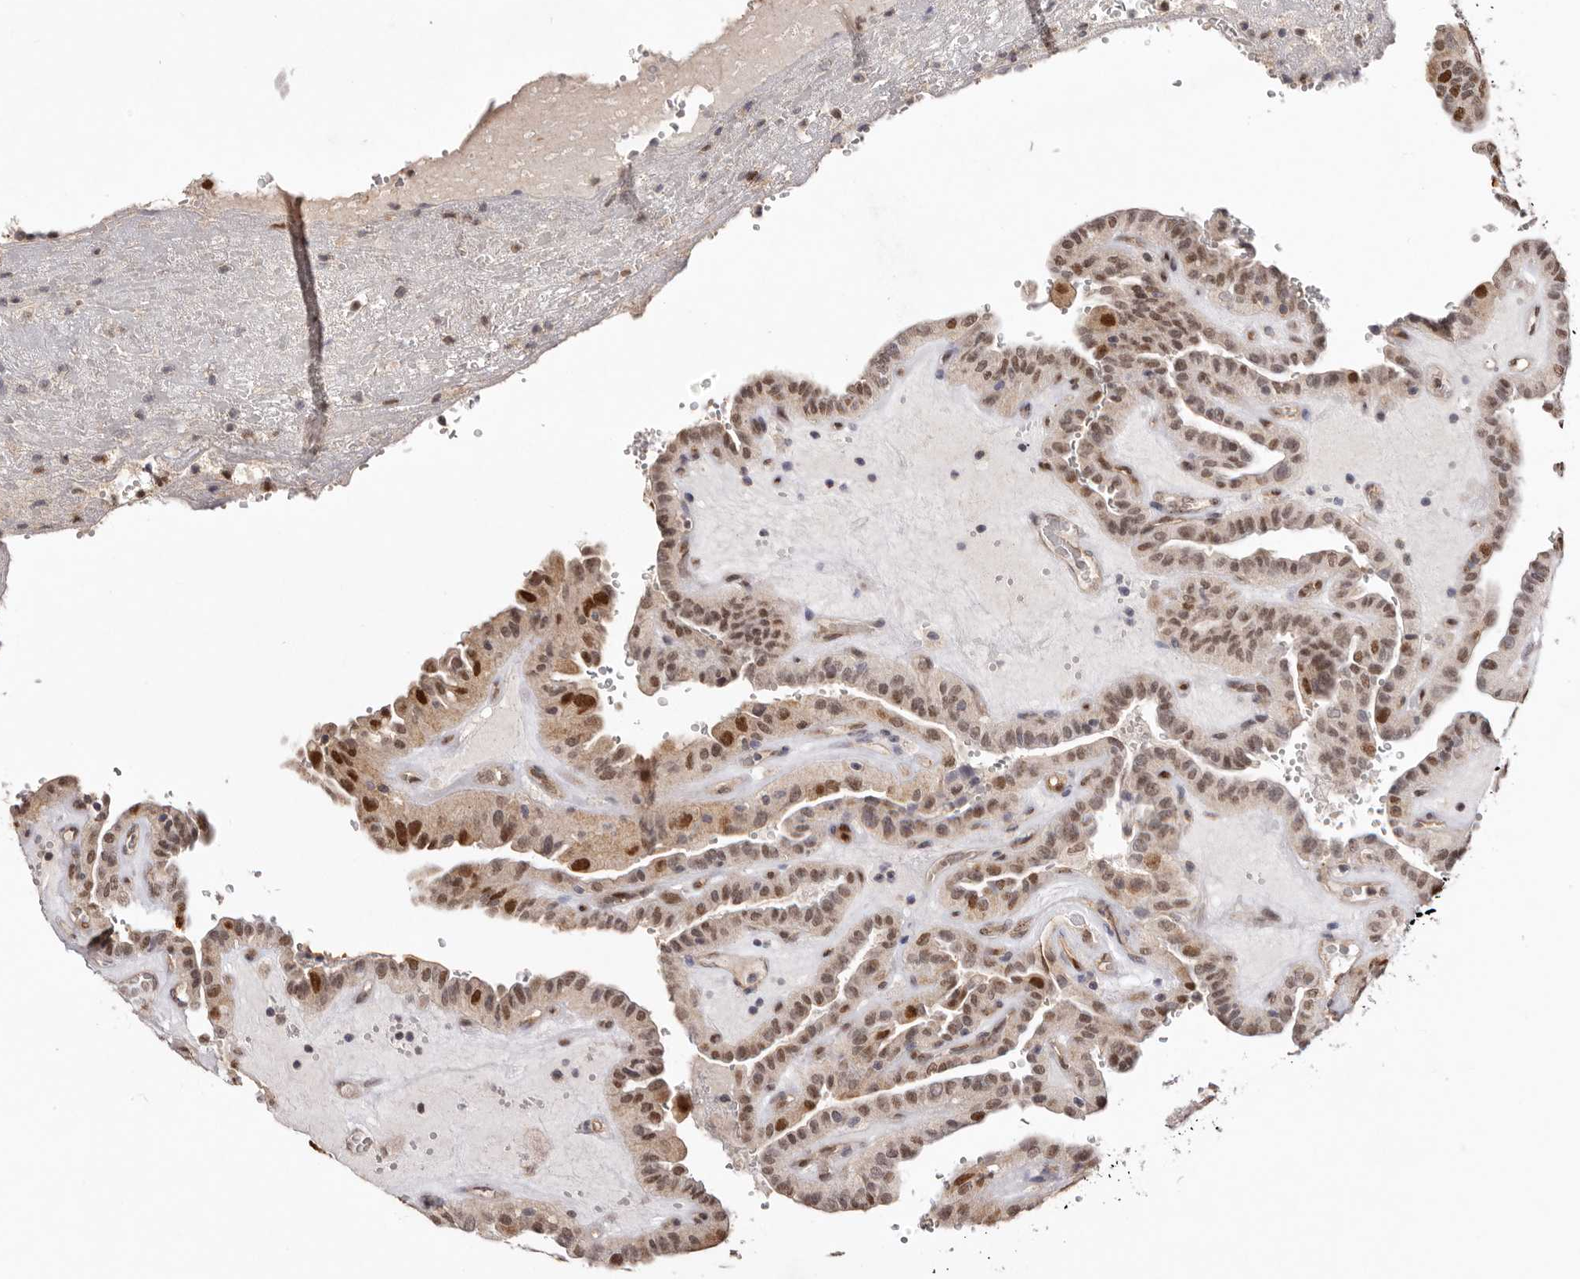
{"staining": {"intensity": "moderate", "quantity": ">75%", "location": "nuclear"}, "tissue": "thyroid cancer", "cell_type": "Tumor cells", "image_type": "cancer", "snomed": [{"axis": "morphology", "description": "Papillary adenocarcinoma, NOS"}, {"axis": "topography", "description": "Thyroid gland"}], "caption": "IHC (DAB (3,3'-diaminobenzidine)) staining of human thyroid cancer (papillary adenocarcinoma) shows moderate nuclear protein positivity in about >75% of tumor cells.", "gene": "NOTCH1", "patient": {"sex": "male", "age": 77}}